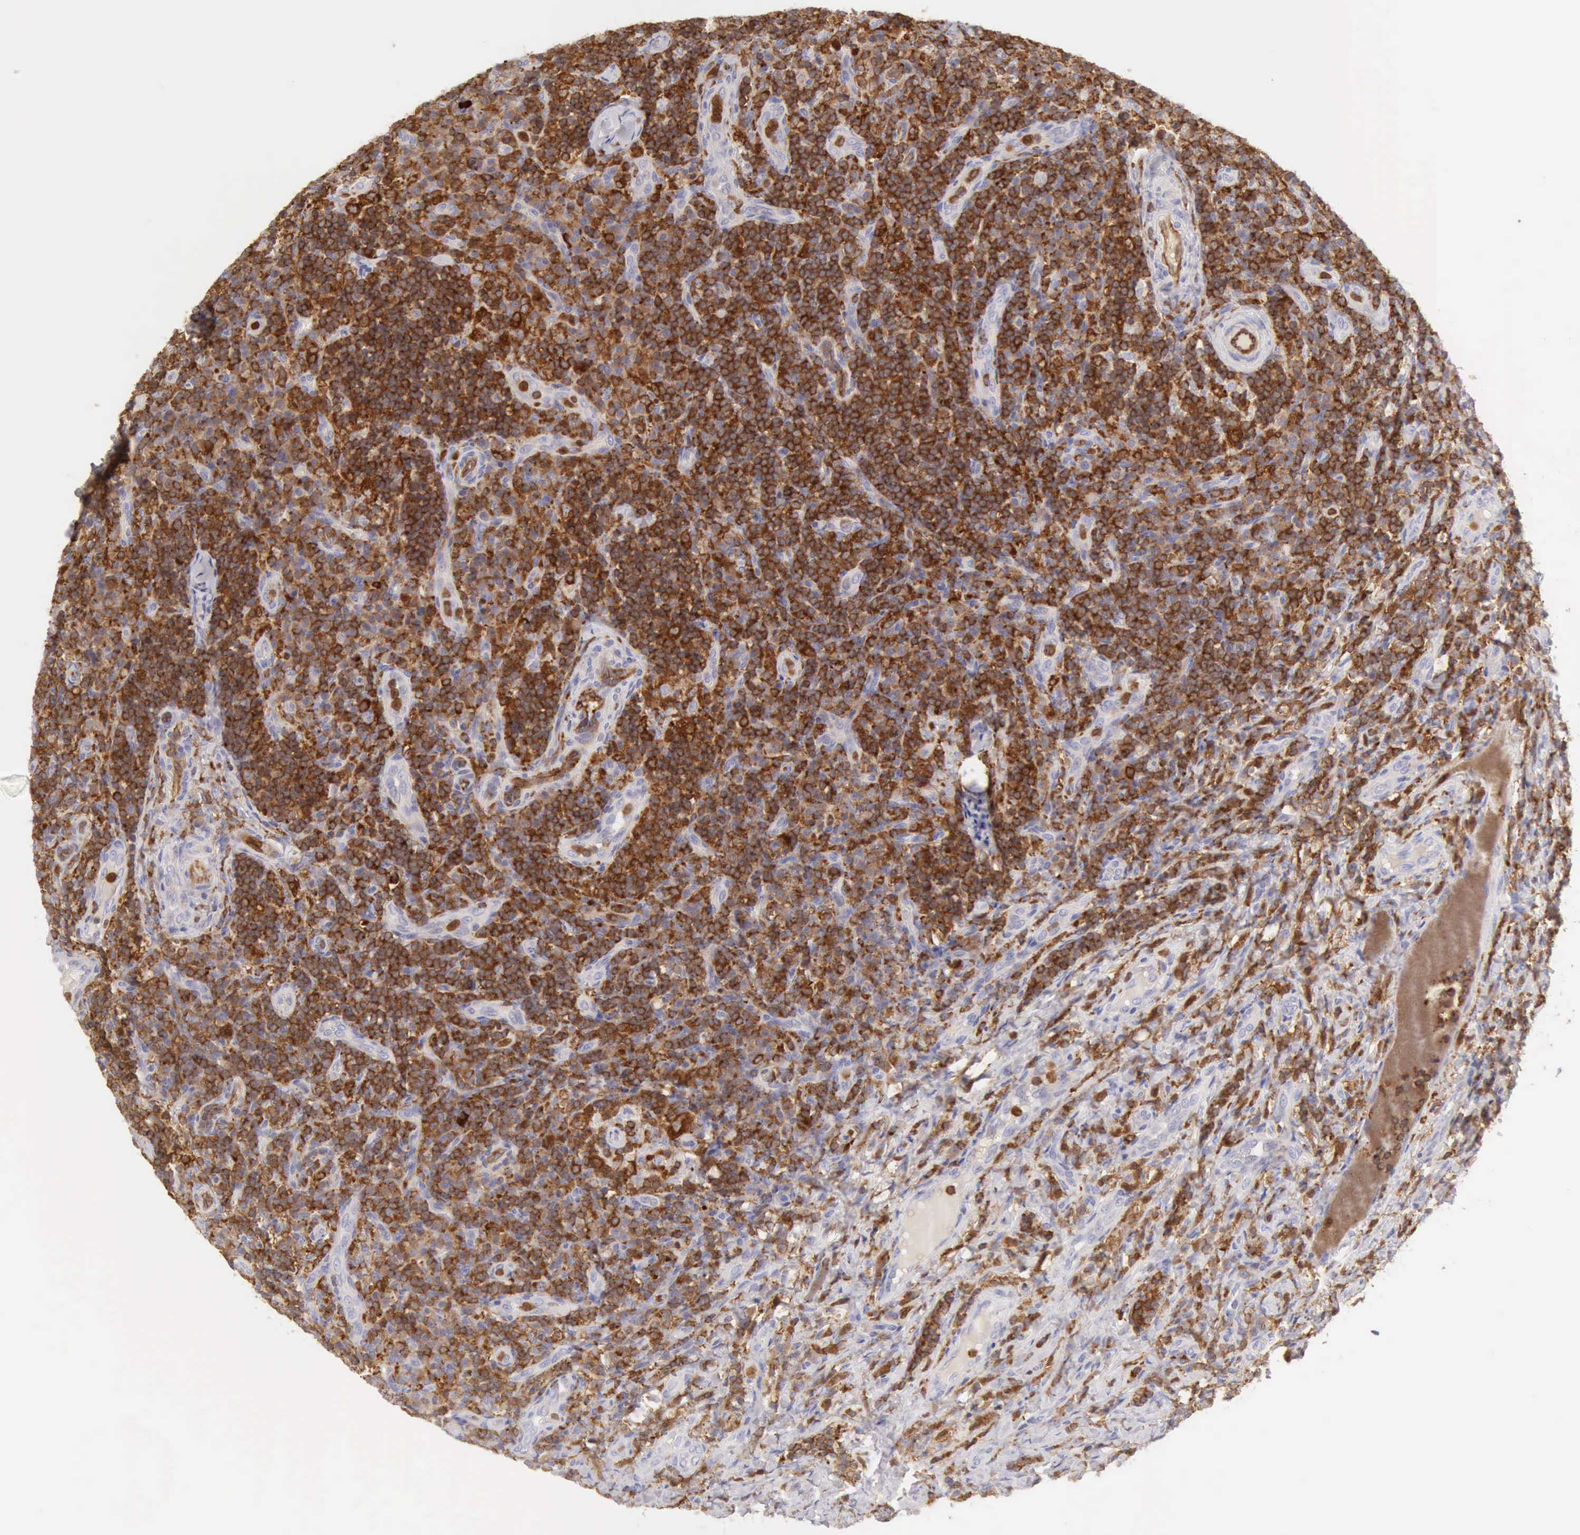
{"staining": {"intensity": "strong", "quantity": ">75%", "location": "cytoplasmic/membranous"}, "tissue": "lymph node", "cell_type": "Germinal center cells", "image_type": "normal", "snomed": [{"axis": "morphology", "description": "Normal tissue, NOS"}, {"axis": "morphology", "description": "Inflammation, NOS"}, {"axis": "topography", "description": "Lymph node"}], "caption": "Lymph node stained with DAB (3,3'-diaminobenzidine) IHC reveals high levels of strong cytoplasmic/membranous staining in approximately >75% of germinal center cells.", "gene": "ARHGAP4", "patient": {"sex": "male", "age": 46}}